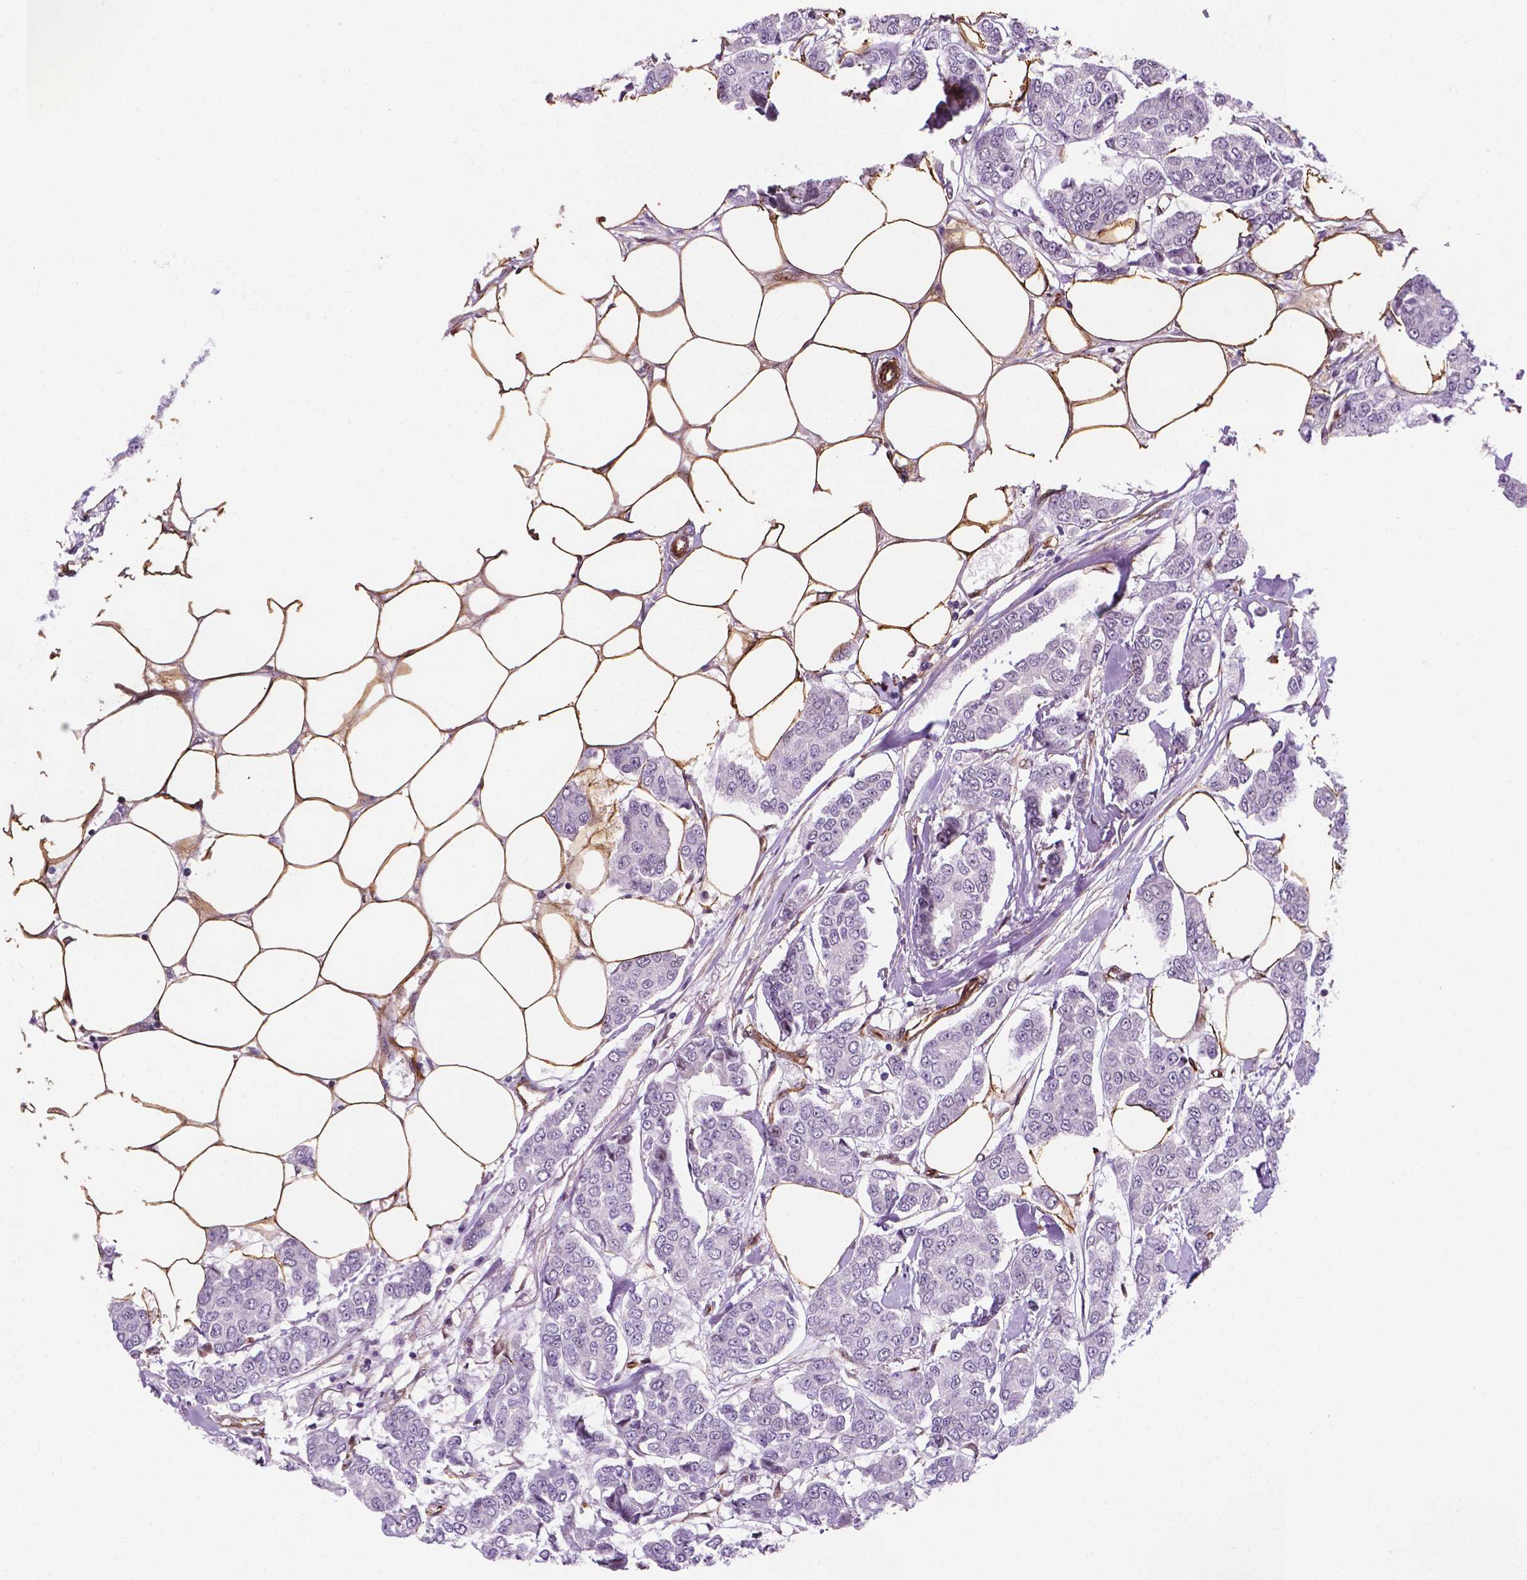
{"staining": {"intensity": "negative", "quantity": "none", "location": "none"}, "tissue": "breast cancer", "cell_type": "Tumor cells", "image_type": "cancer", "snomed": [{"axis": "morphology", "description": "Duct carcinoma"}, {"axis": "topography", "description": "Breast"}], "caption": "DAB (3,3'-diaminobenzidine) immunohistochemical staining of intraductal carcinoma (breast) demonstrates no significant positivity in tumor cells.", "gene": "EGFL8", "patient": {"sex": "female", "age": 94}}